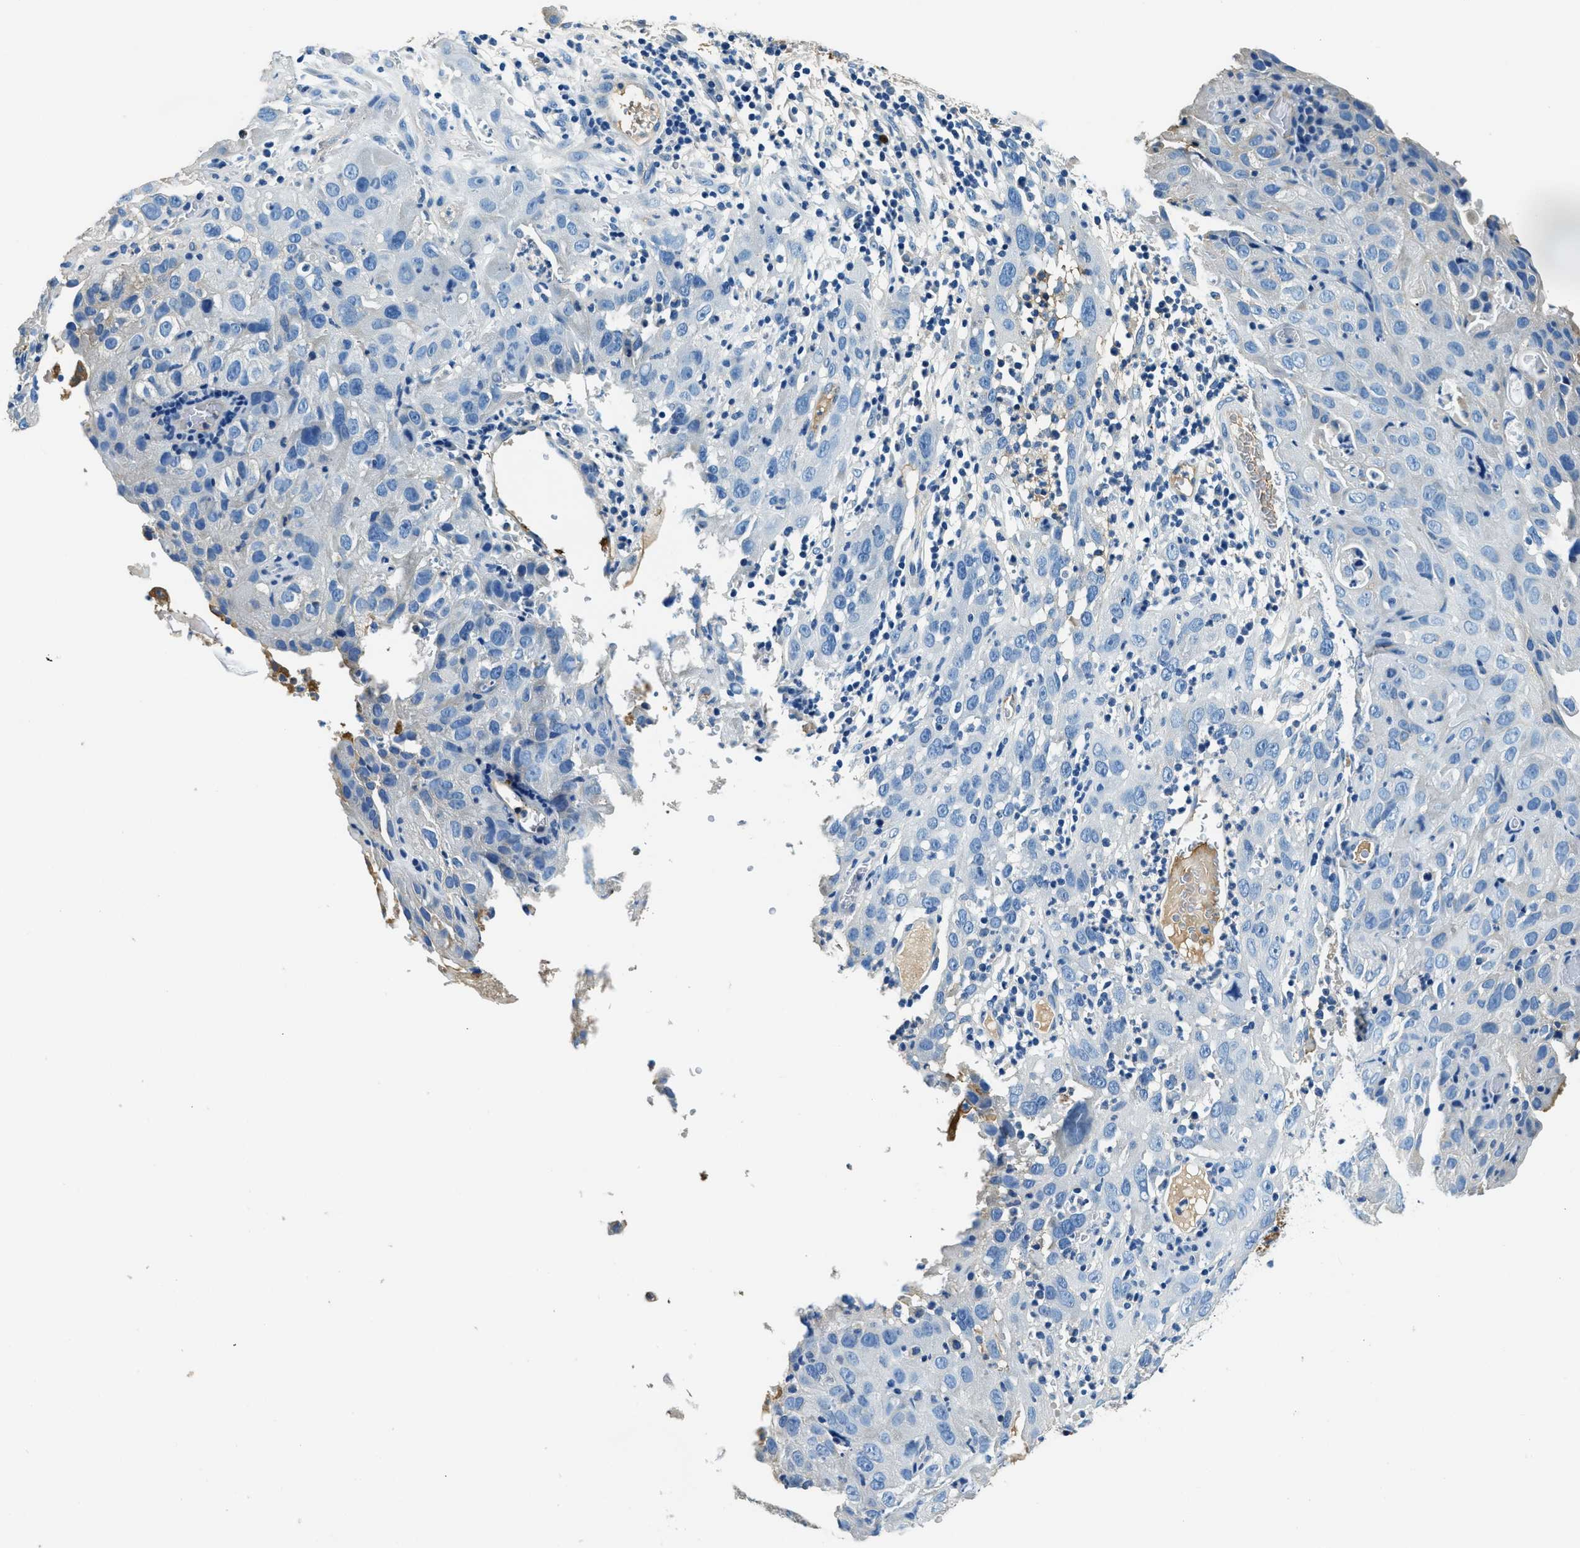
{"staining": {"intensity": "negative", "quantity": "none", "location": "none"}, "tissue": "cervical cancer", "cell_type": "Tumor cells", "image_type": "cancer", "snomed": [{"axis": "morphology", "description": "Squamous cell carcinoma, NOS"}, {"axis": "topography", "description": "Cervix"}], "caption": "An image of cervical cancer stained for a protein shows no brown staining in tumor cells. (DAB (3,3'-diaminobenzidine) immunohistochemistry (IHC) with hematoxylin counter stain).", "gene": "TMEM186", "patient": {"sex": "female", "age": 32}}